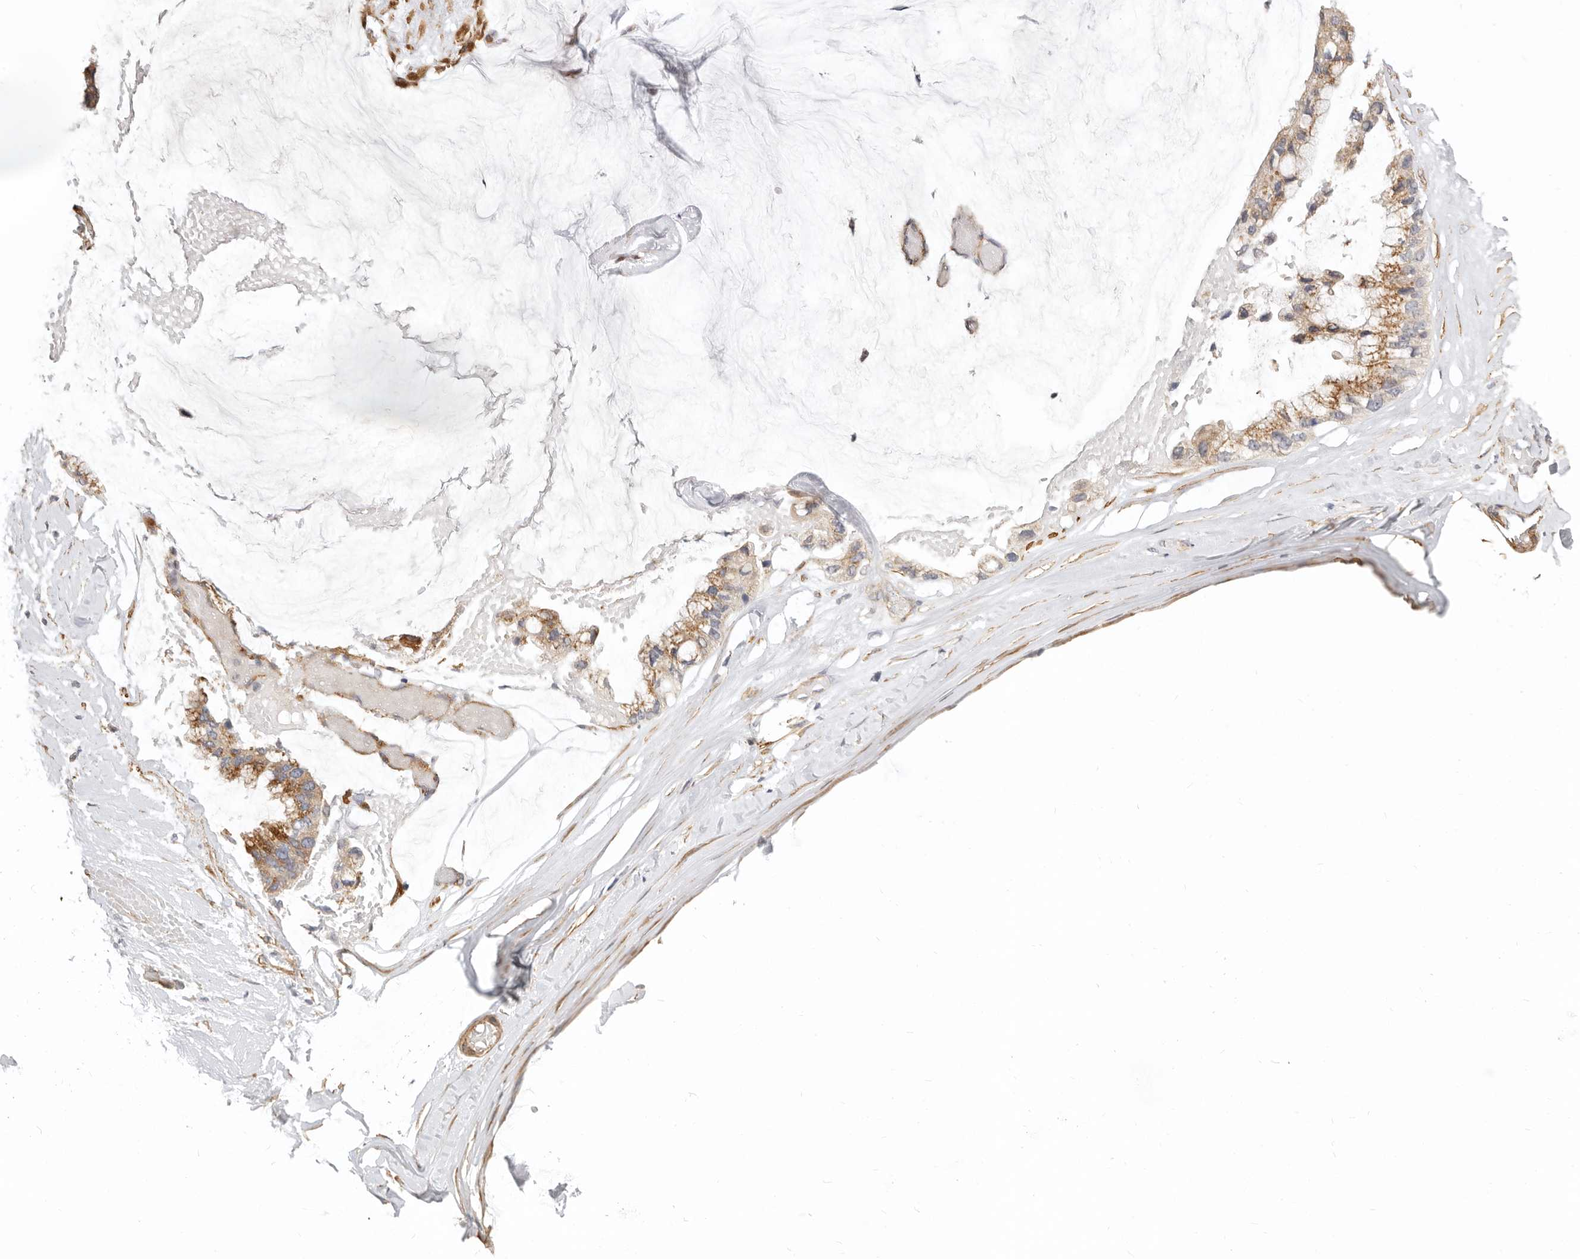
{"staining": {"intensity": "moderate", "quantity": ">75%", "location": "cytoplasmic/membranous"}, "tissue": "ovarian cancer", "cell_type": "Tumor cells", "image_type": "cancer", "snomed": [{"axis": "morphology", "description": "Cystadenocarcinoma, mucinous, NOS"}, {"axis": "topography", "description": "Ovary"}], "caption": "Human ovarian cancer (mucinous cystadenocarcinoma) stained with a protein marker reveals moderate staining in tumor cells.", "gene": "RABAC1", "patient": {"sex": "female", "age": 39}}